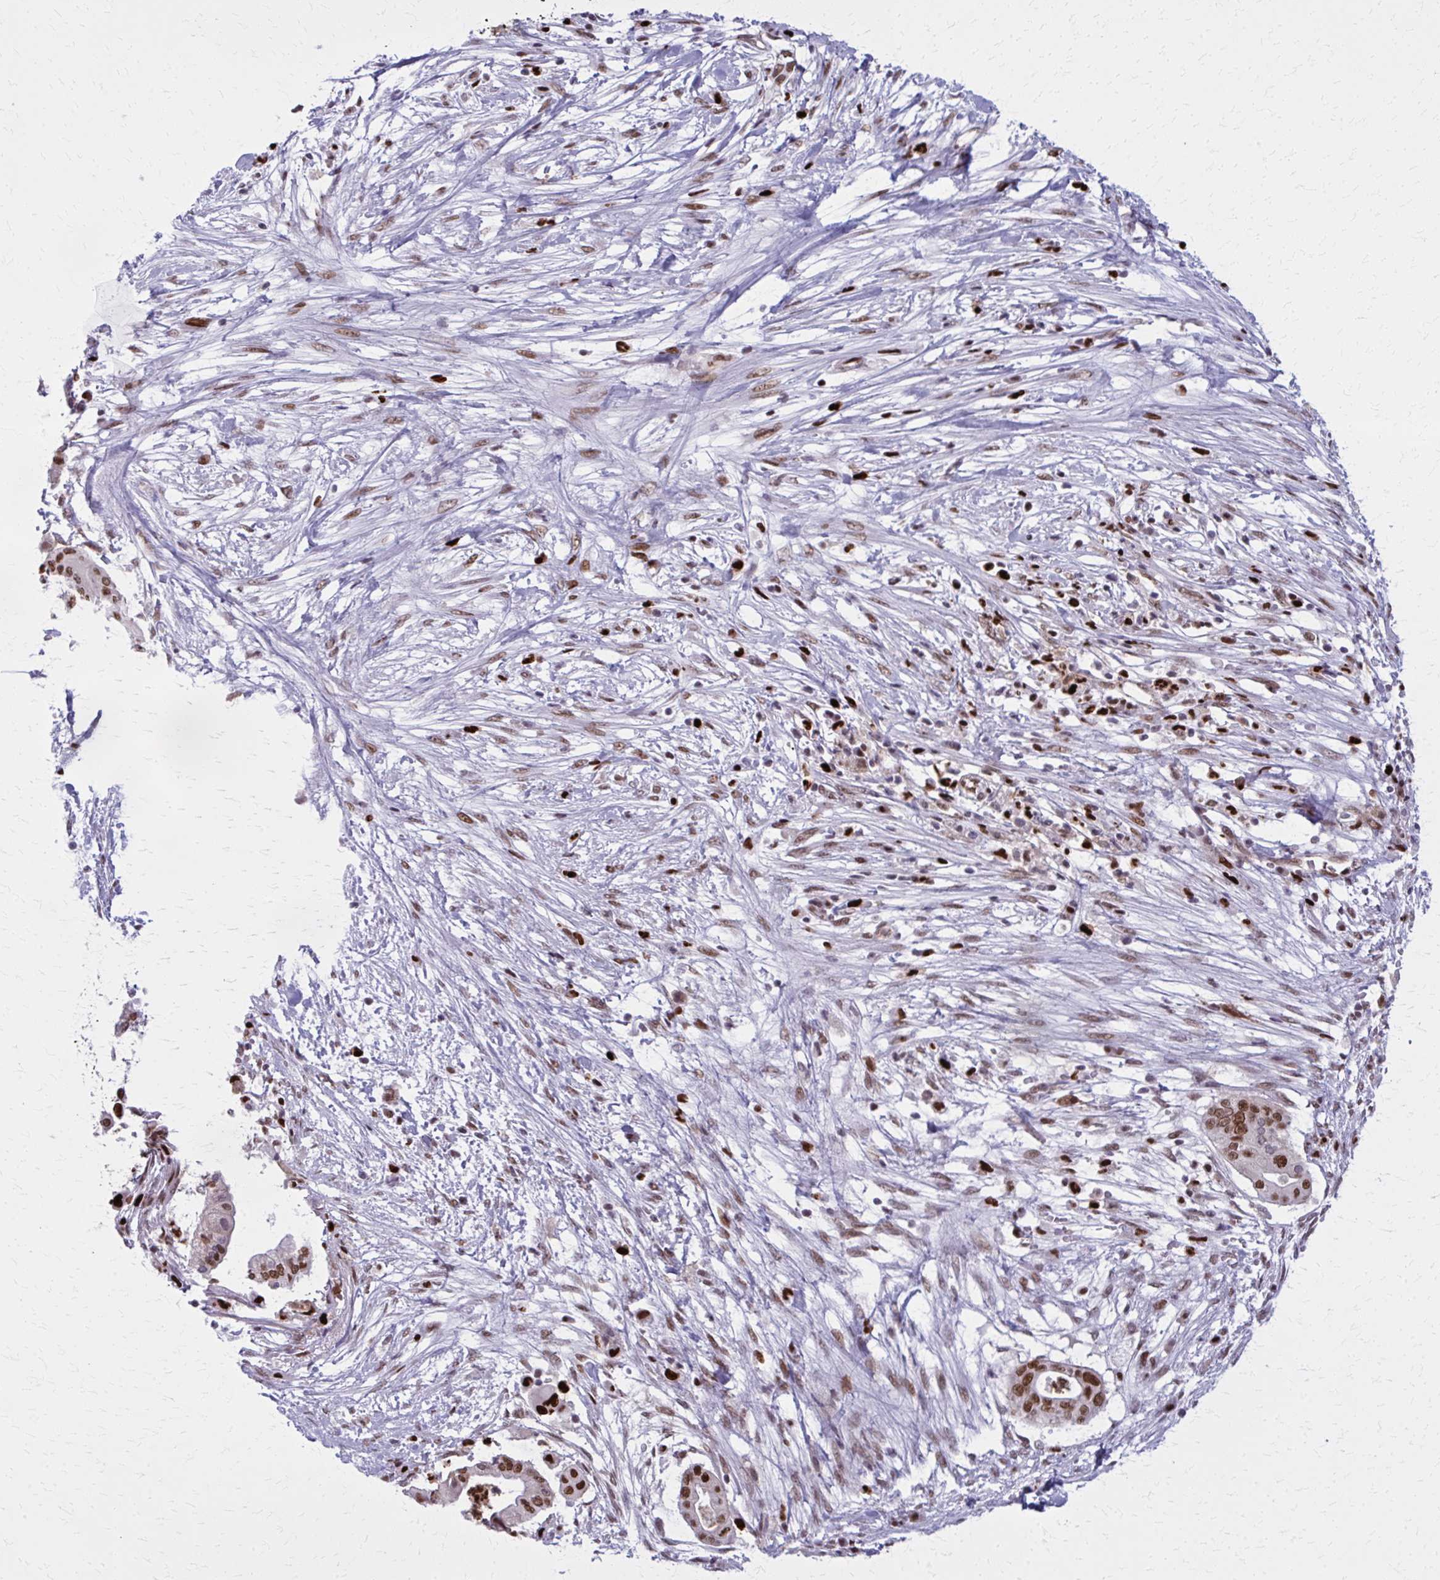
{"staining": {"intensity": "moderate", "quantity": ">75%", "location": "nuclear"}, "tissue": "pancreatic cancer", "cell_type": "Tumor cells", "image_type": "cancer", "snomed": [{"axis": "morphology", "description": "Adenocarcinoma, NOS"}, {"axis": "topography", "description": "Pancreas"}], "caption": "Brown immunohistochemical staining in human pancreatic cancer demonstrates moderate nuclear positivity in about >75% of tumor cells.", "gene": "ZNF559", "patient": {"sex": "male", "age": 68}}